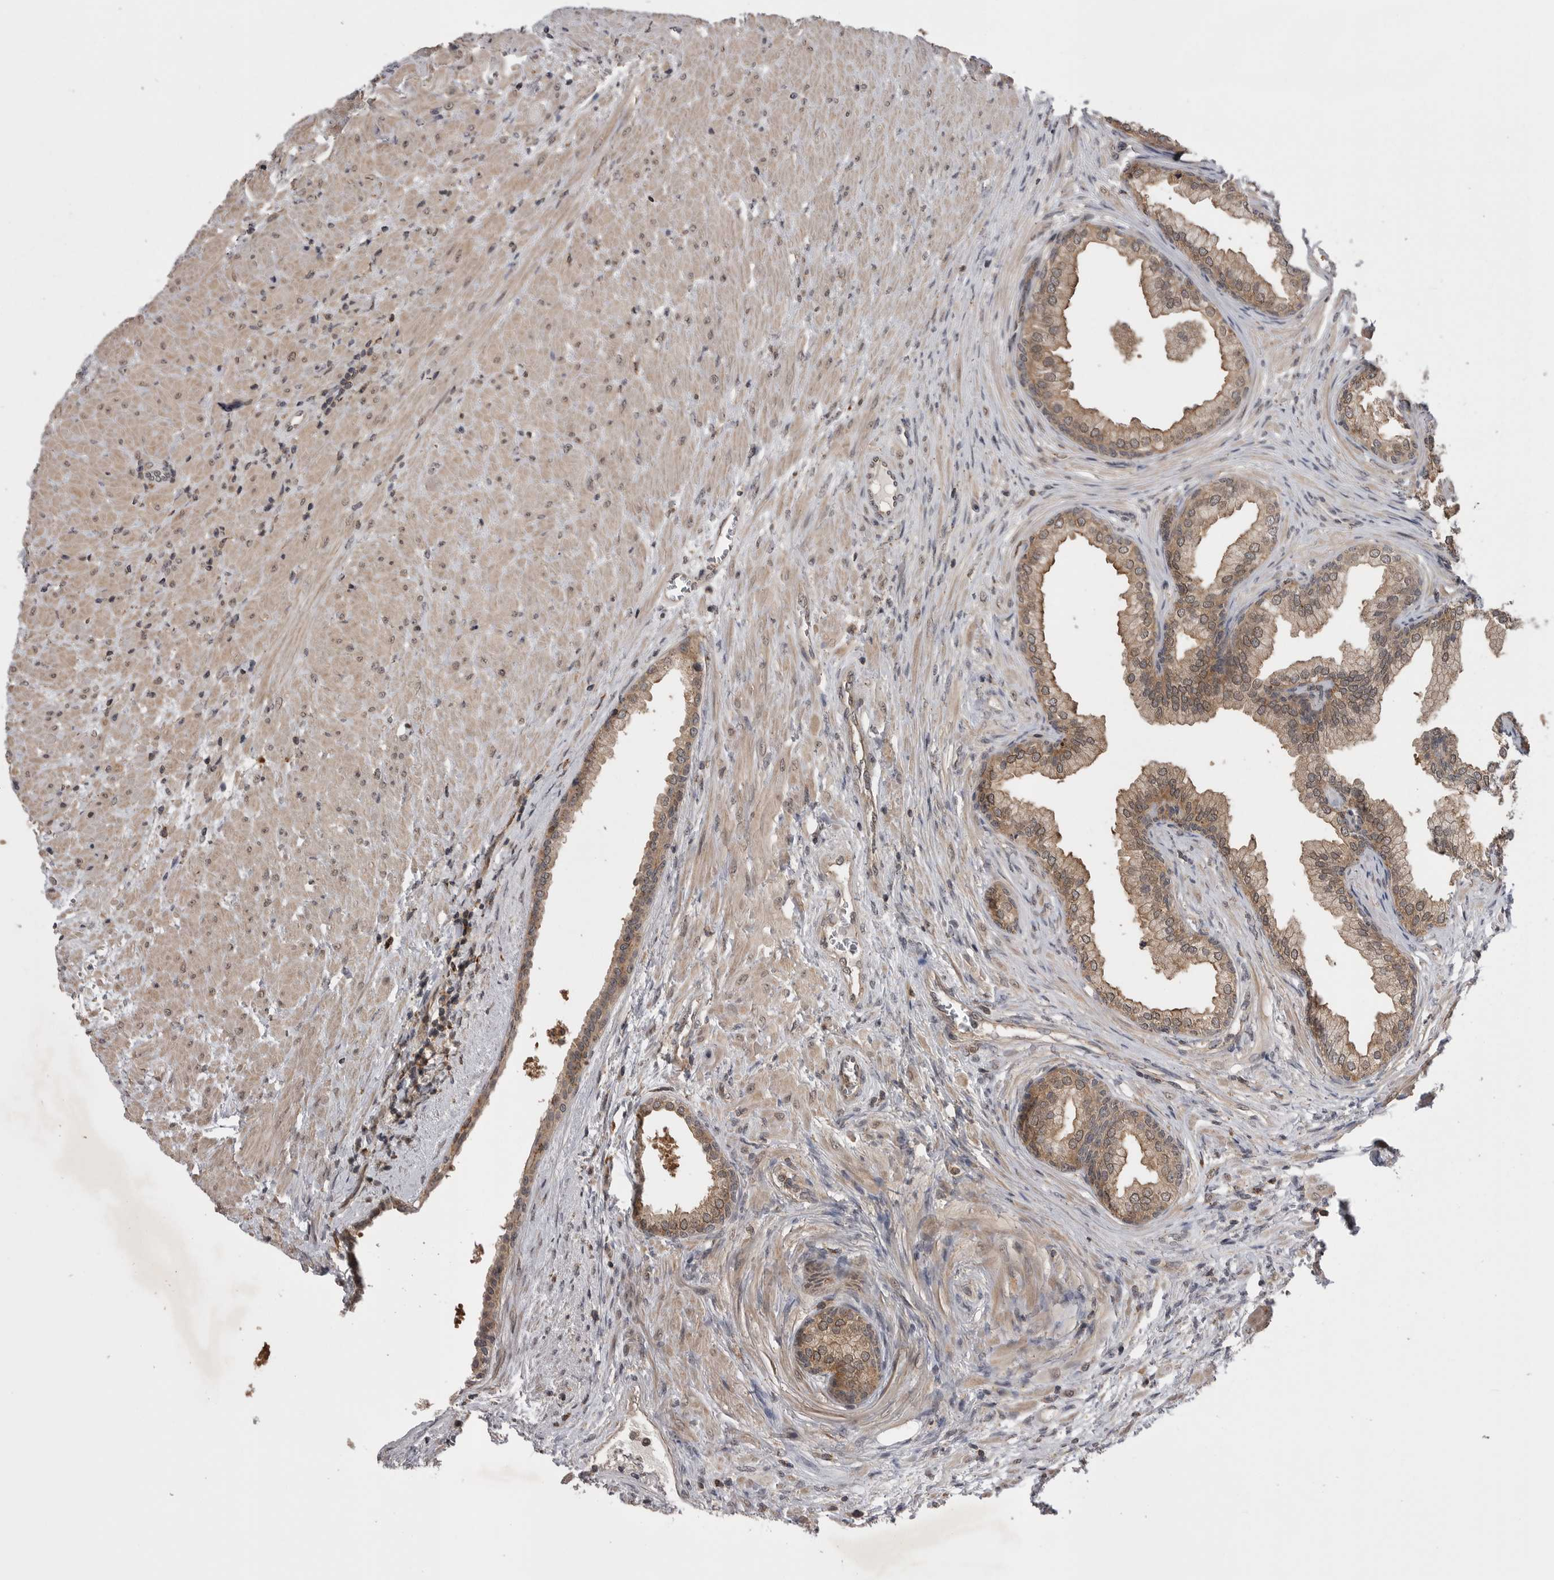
{"staining": {"intensity": "moderate", "quantity": "25%-75%", "location": "cytoplasmic/membranous"}, "tissue": "prostate", "cell_type": "Glandular cells", "image_type": "normal", "snomed": [{"axis": "morphology", "description": "Normal tissue, NOS"}, {"axis": "topography", "description": "Prostate"}], "caption": "A histopathology image of prostate stained for a protein exhibits moderate cytoplasmic/membranous brown staining in glandular cells. (Stains: DAB in brown, nuclei in blue, Microscopy: brightfield microscopy at high magnification).", "gene": "AOAH", "patient": {"sex": "male", "age": 76}}